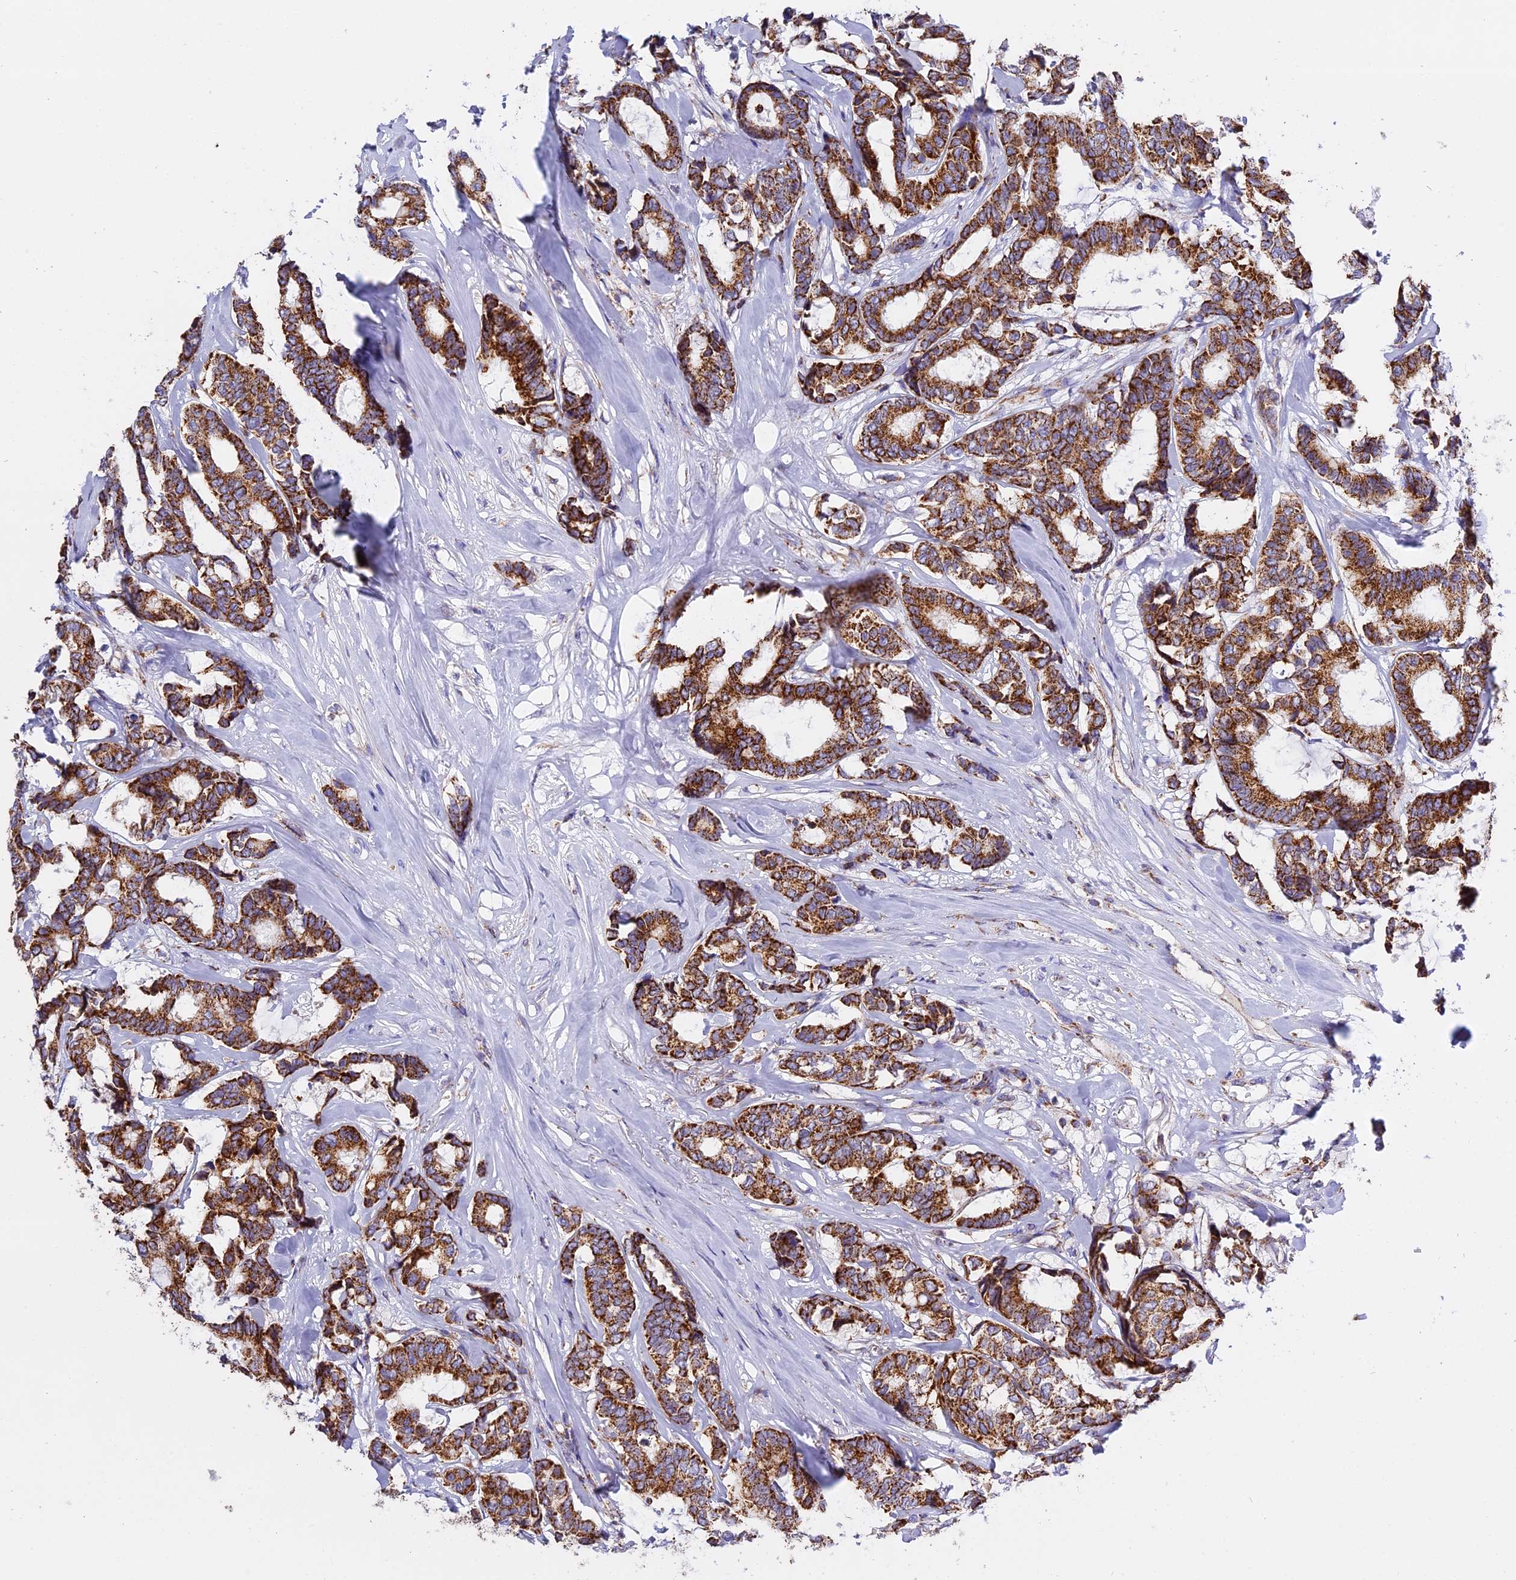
{"staining": {"intensity": "strong", "quantity": ">75%", "location": "cytoplasmic/membranous"}, "tissue": "breast cancer", "cell_type": "Tumor cells", "image_type": "cancer", "snomed": [{"axis": "morphology", "description": "Duct carcinoma"}, {"axis": "topography", "description": "Breast"}], "caption": "The photomicrograph reveals staining of infiltrating ductal carcinoma (breast), revealing strong cytoplasmic/membranous protein positivity (brown color) within tumor cells. (DAB IHC with brightfield microscopy, high magnification).", "gene": "MRPS34", "patient": {"sex": "female", "age": 87}}